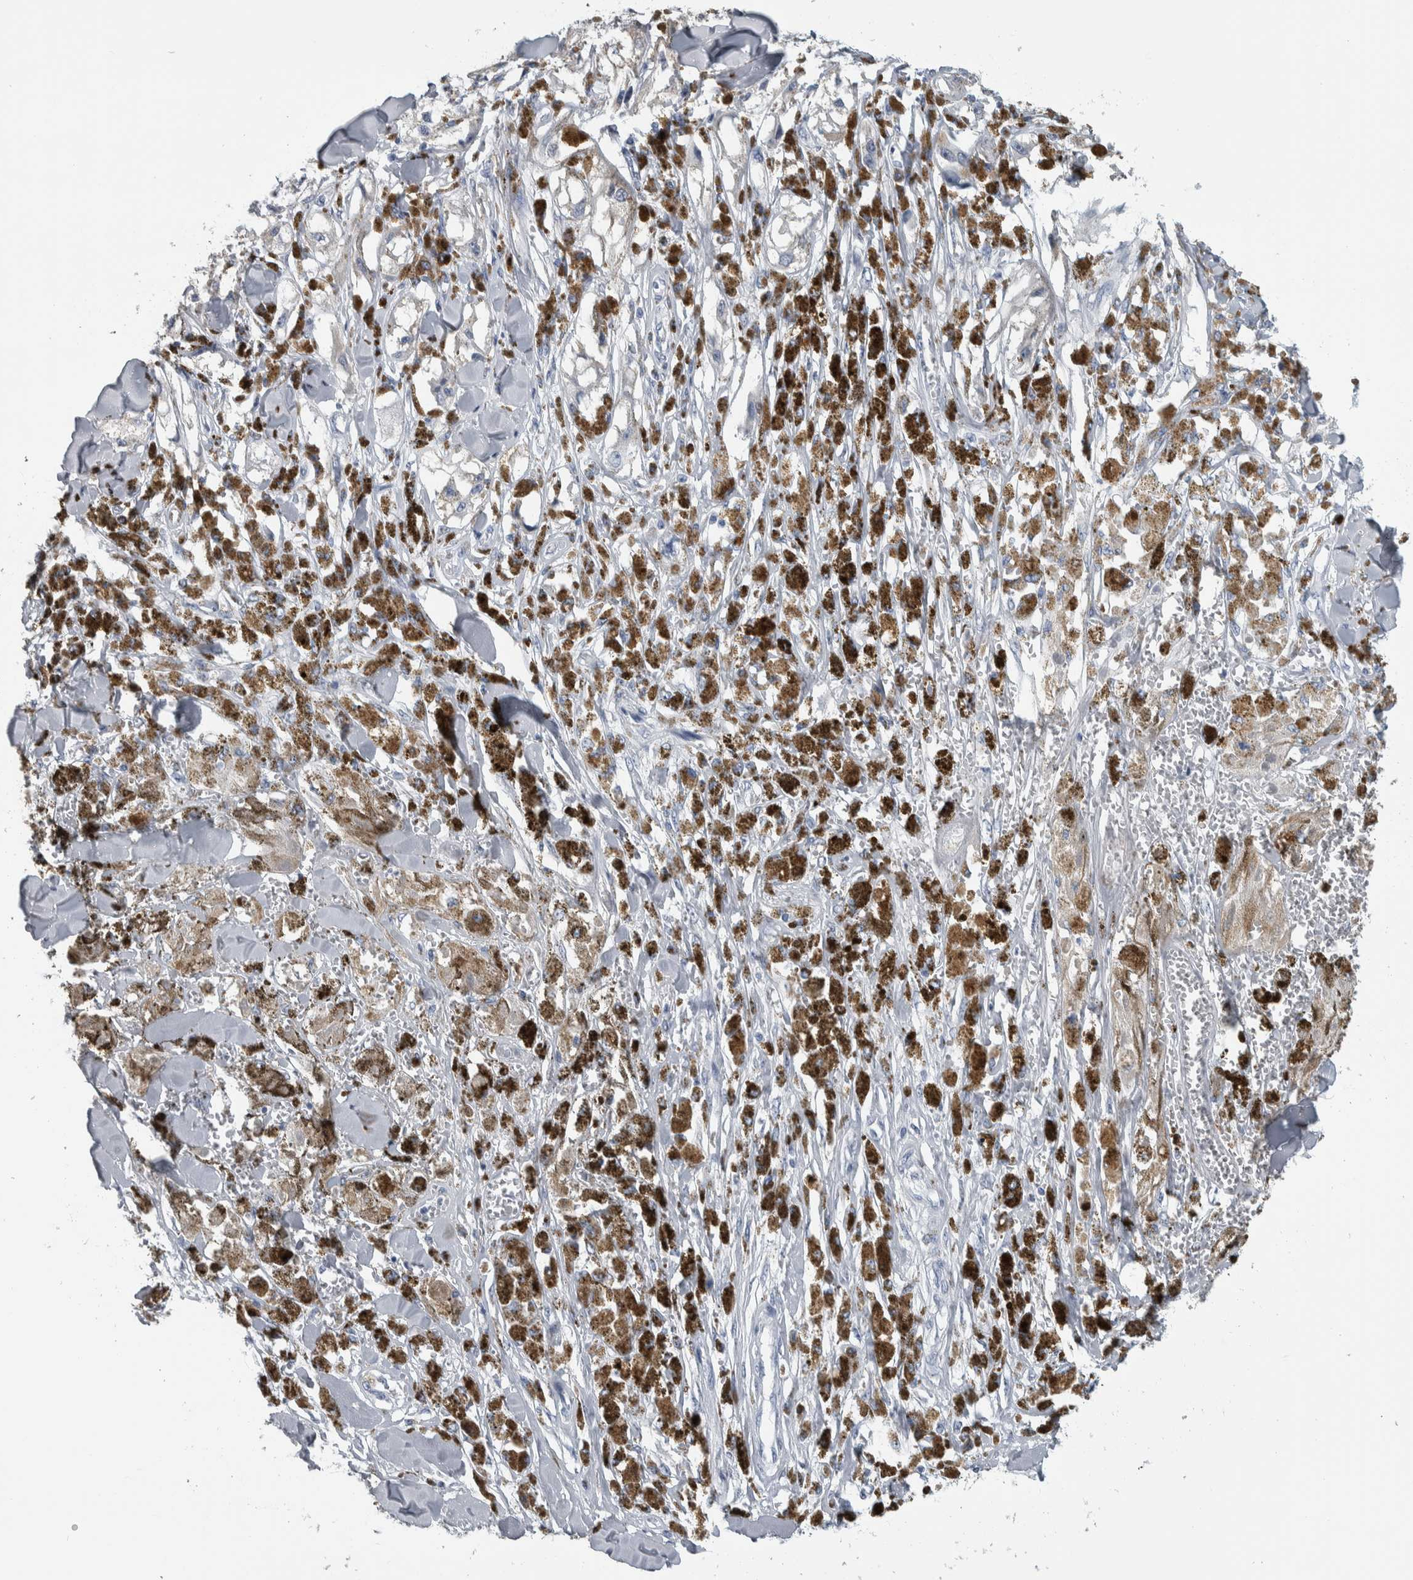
{"staining": {"intensity": "negative", "quantity": "none", "location": "none"}, "tissue": "melanoma", "cell_type": "Tumor cells", "image_type": "cancer", "snomed": [{"axis": "morphology", "description": "Malignant melanoma, NOS"}, {"axis": "topography", "description": "Skin"}], "caption": "Immunohistochemical staining of human melanoma reveals no significant expression in tumor cells. (Brightfield microscopy of DAB IHC at high magnification).", "gene": "CDH17", "patient": {"sex": "male", "age": 88}}